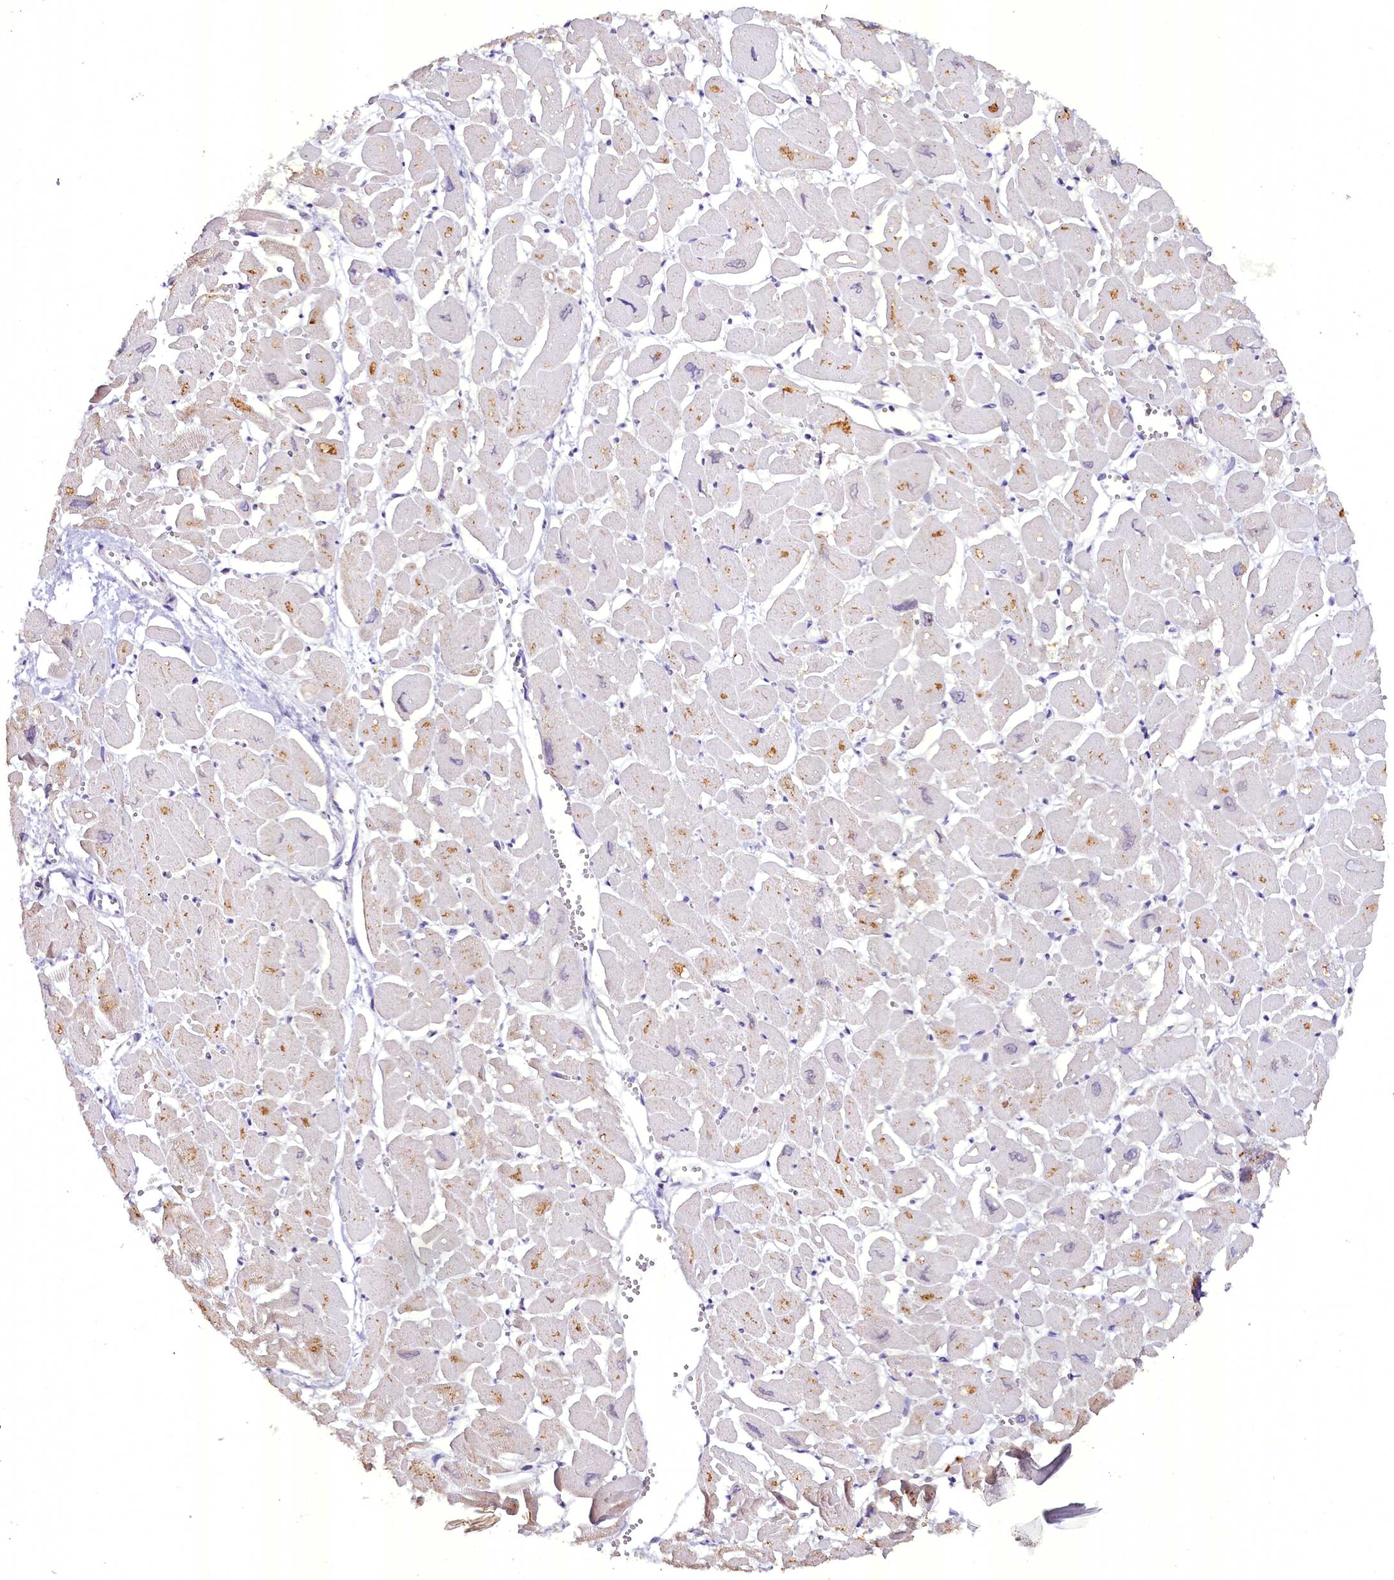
{"staining": {"intensity": "moderate", "quantity": "<25%", "location": "cytoplasmic/membranous,nuclear"}, "tissue": "heart muscle", "cell_type": "Cardiomyocytes", "image_type": "normal", "snomed": [{"axis": "morphology", "description": "Normal tissue, NOS"}, {"axis": "topography", "description": "Heart"}], "caption": "A low amount of moderate cytoplasmic/membranous,nuclear expression is appreciated in about <25% of cardiomyocytes in benign heart muscle. The protein of interest is stained brown, and the nuclei are stained in blue (DAB IHC with brightfield microscopy, high magnification).", "gene": "NCBP1", "patient": {"sex": "male", "age": 54}}